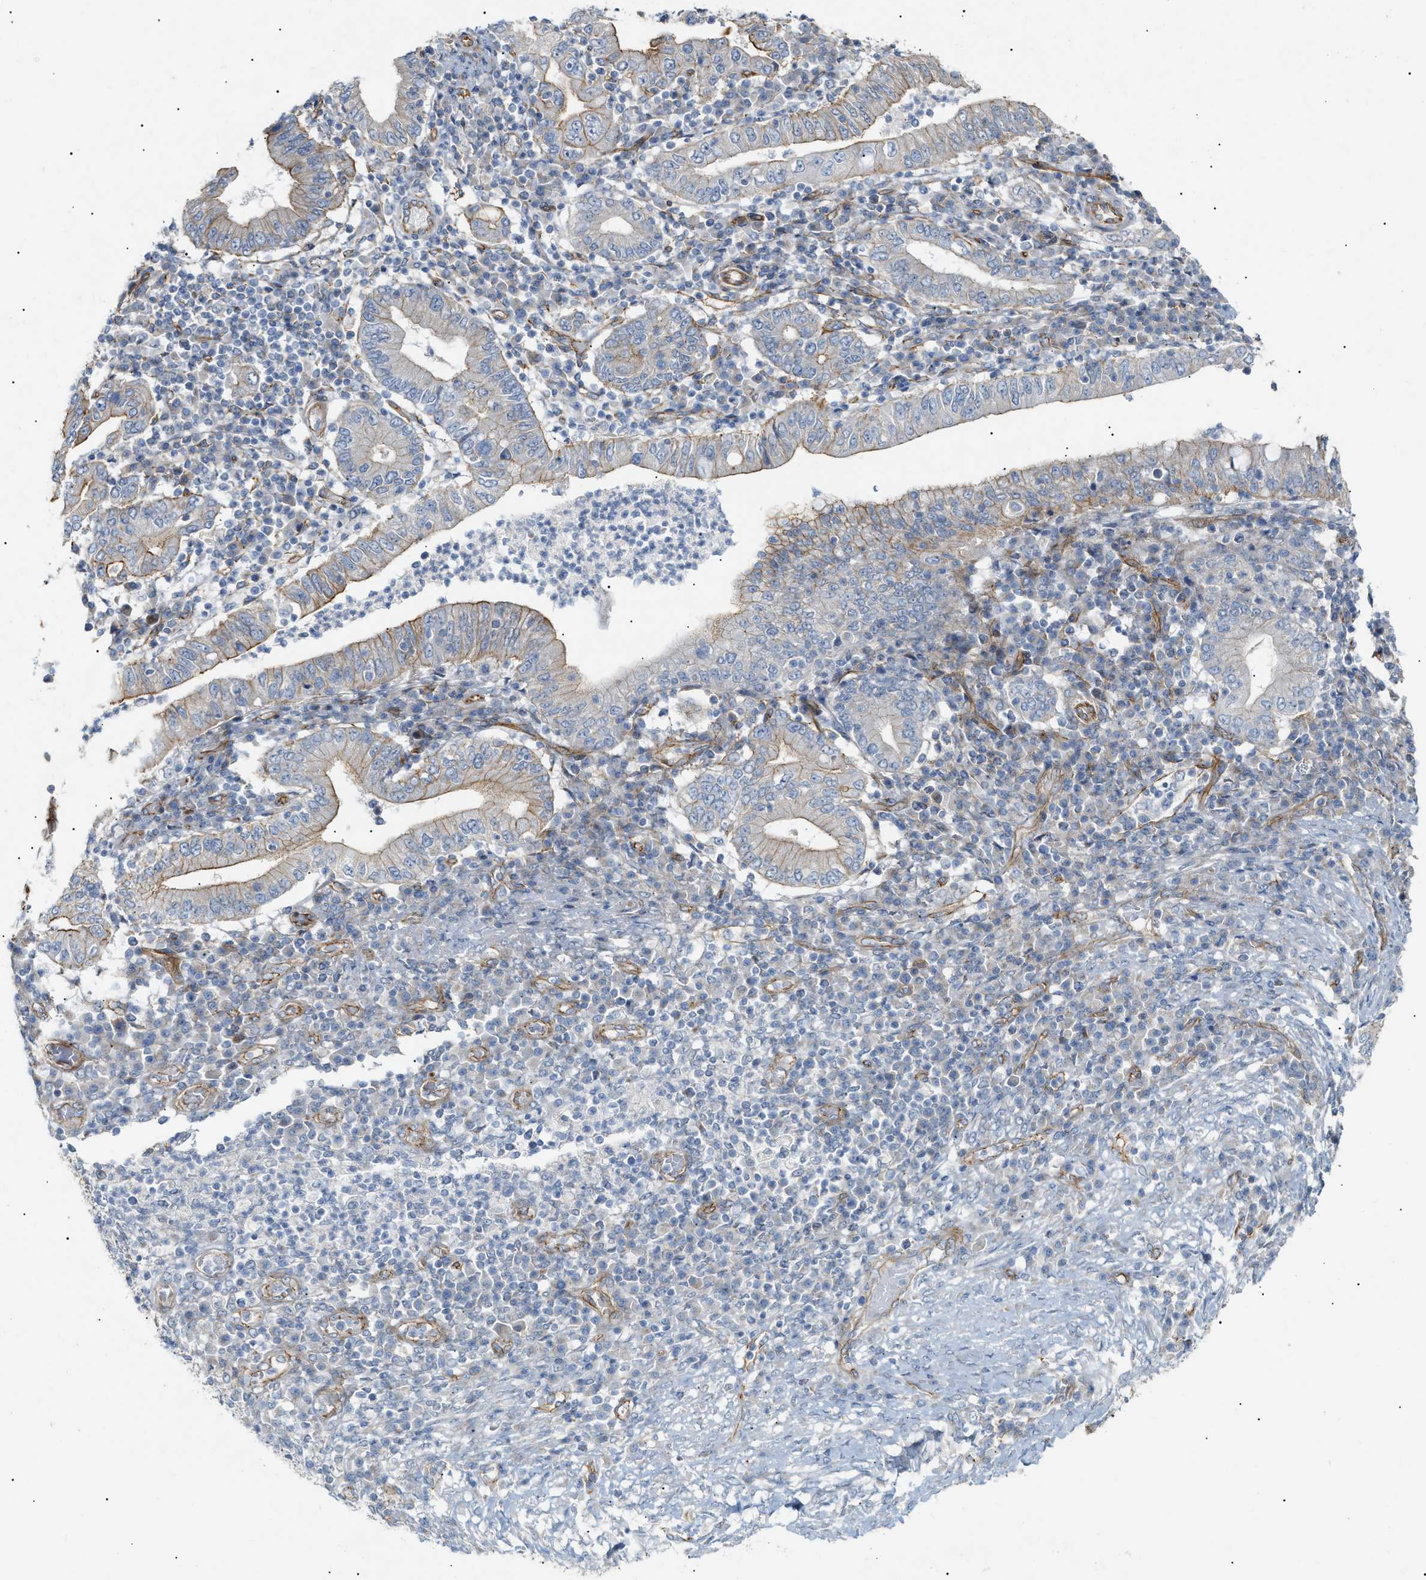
{"staining": {"intensity": "moderate", "quantity": "<25%", "location": "cytoplasmic/membranous"}, "tissue": "stomach cancer", "cell_type": "Tumor cells", "image_type": "cancer", "snomed": [{"axis": "morphology", "description": "Normal tissue, NOS"}, {"axis": "morphology", "description": "Adenocarcinoma, NOS"}, {"axis": "topography", "description": "Esophagus"}, {"axis": "topography", "description": "Stomach, upper"}, {"axis": "topography", "description": "Peripheral nerve tissue"}], "caption": "Human stomach cancer (adenocarcinoma) stained for a protein (brown) exhibits moderate cytoplasmic/membranous positive staining in about <25% of tumor cells.", "gene": "ZFHX2", "patient": {"sex": "male", "age": 62}}